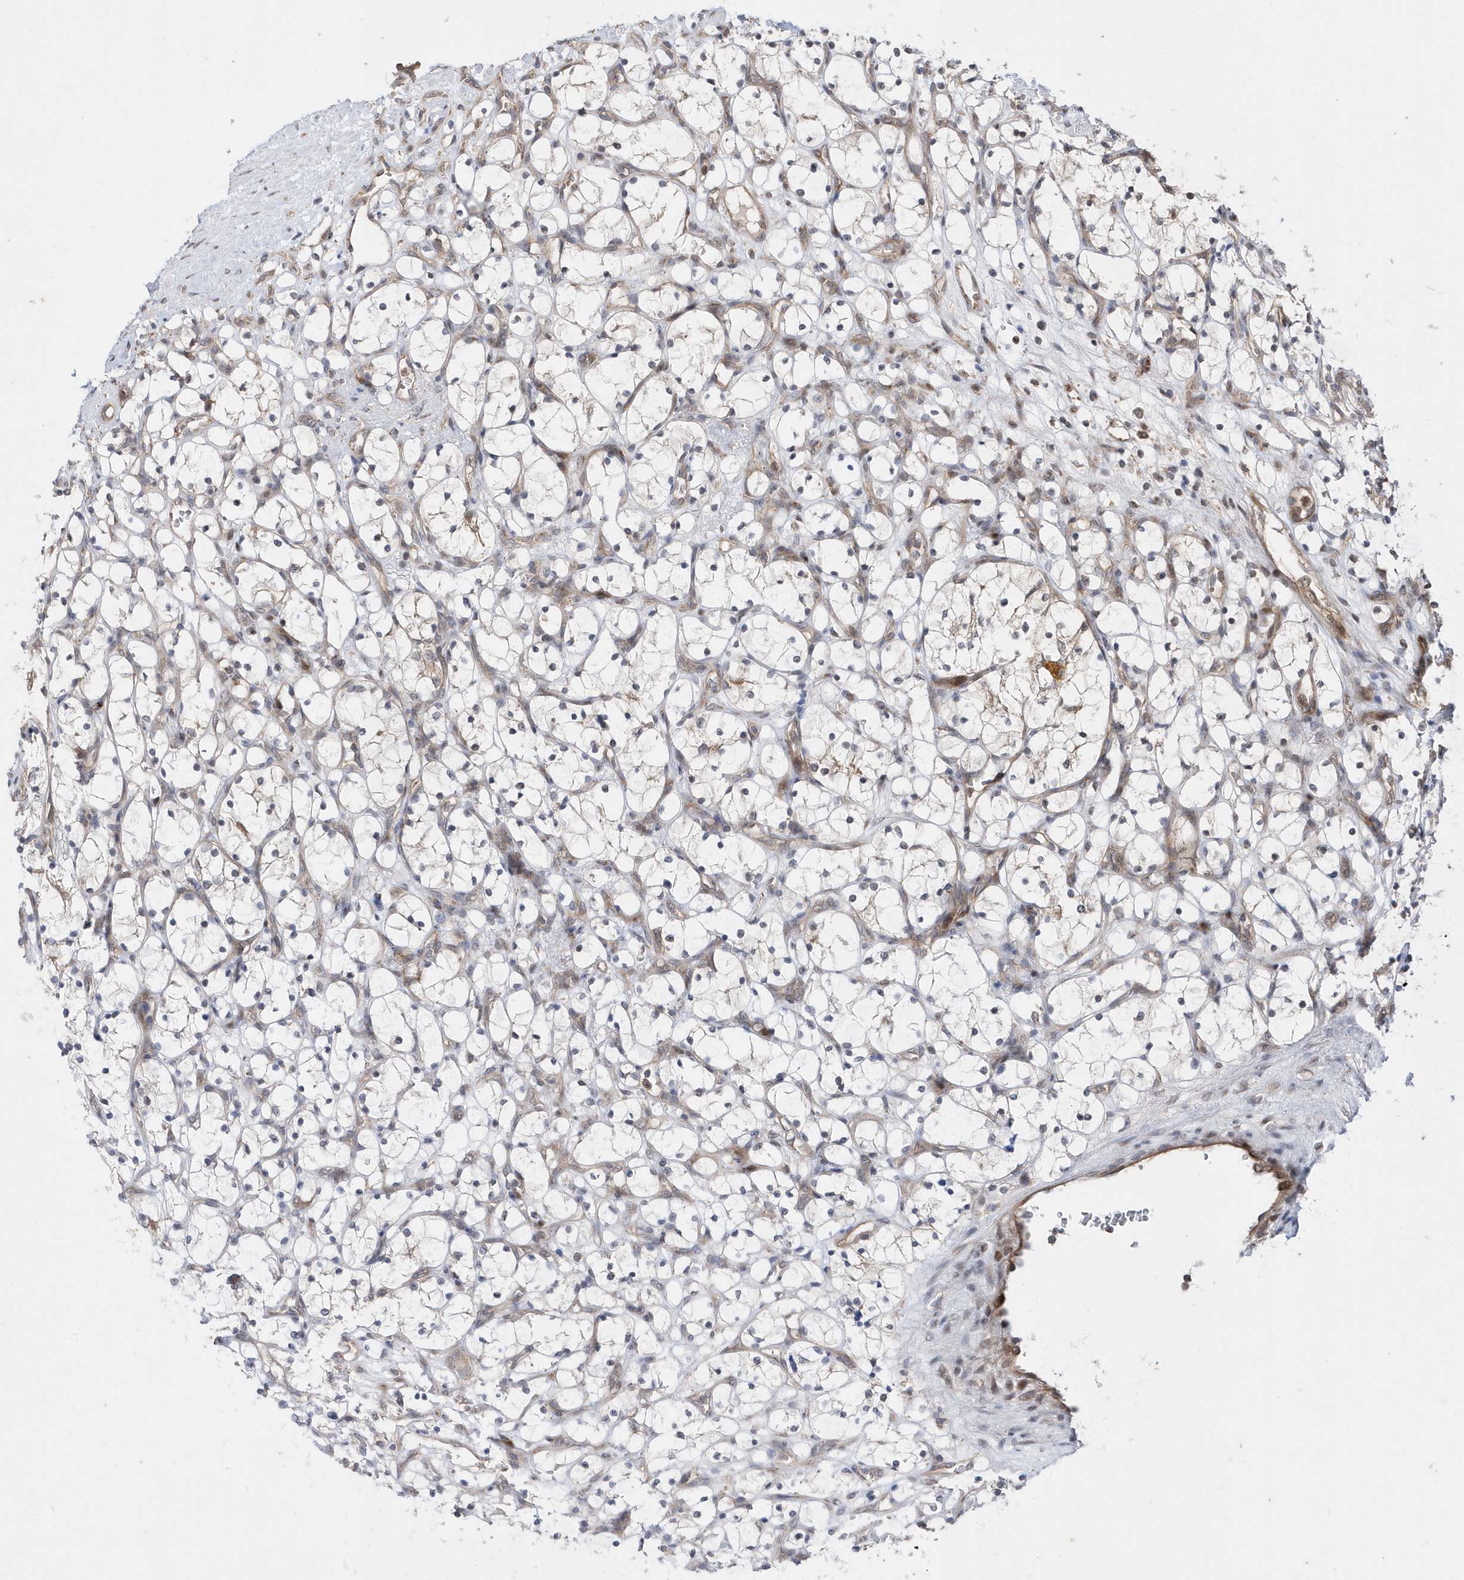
{"staining": {"intensity": "negative", "quantity": "none", "location": "none"}, "tissue": "renal cancer", "cell_type": "Tumor cells", "image_type": "cancer", "snomed": [{"axis": "morphology", "description": "Adenocarcinoma, NOS"}, {"axis": "topography", "description": "Kidney"}], "caption": "The histopathology image displays no staining of tumor cells in renal cancer.", "gene": "DALRD3", "patient": {"sex": "female", "age": 69}}